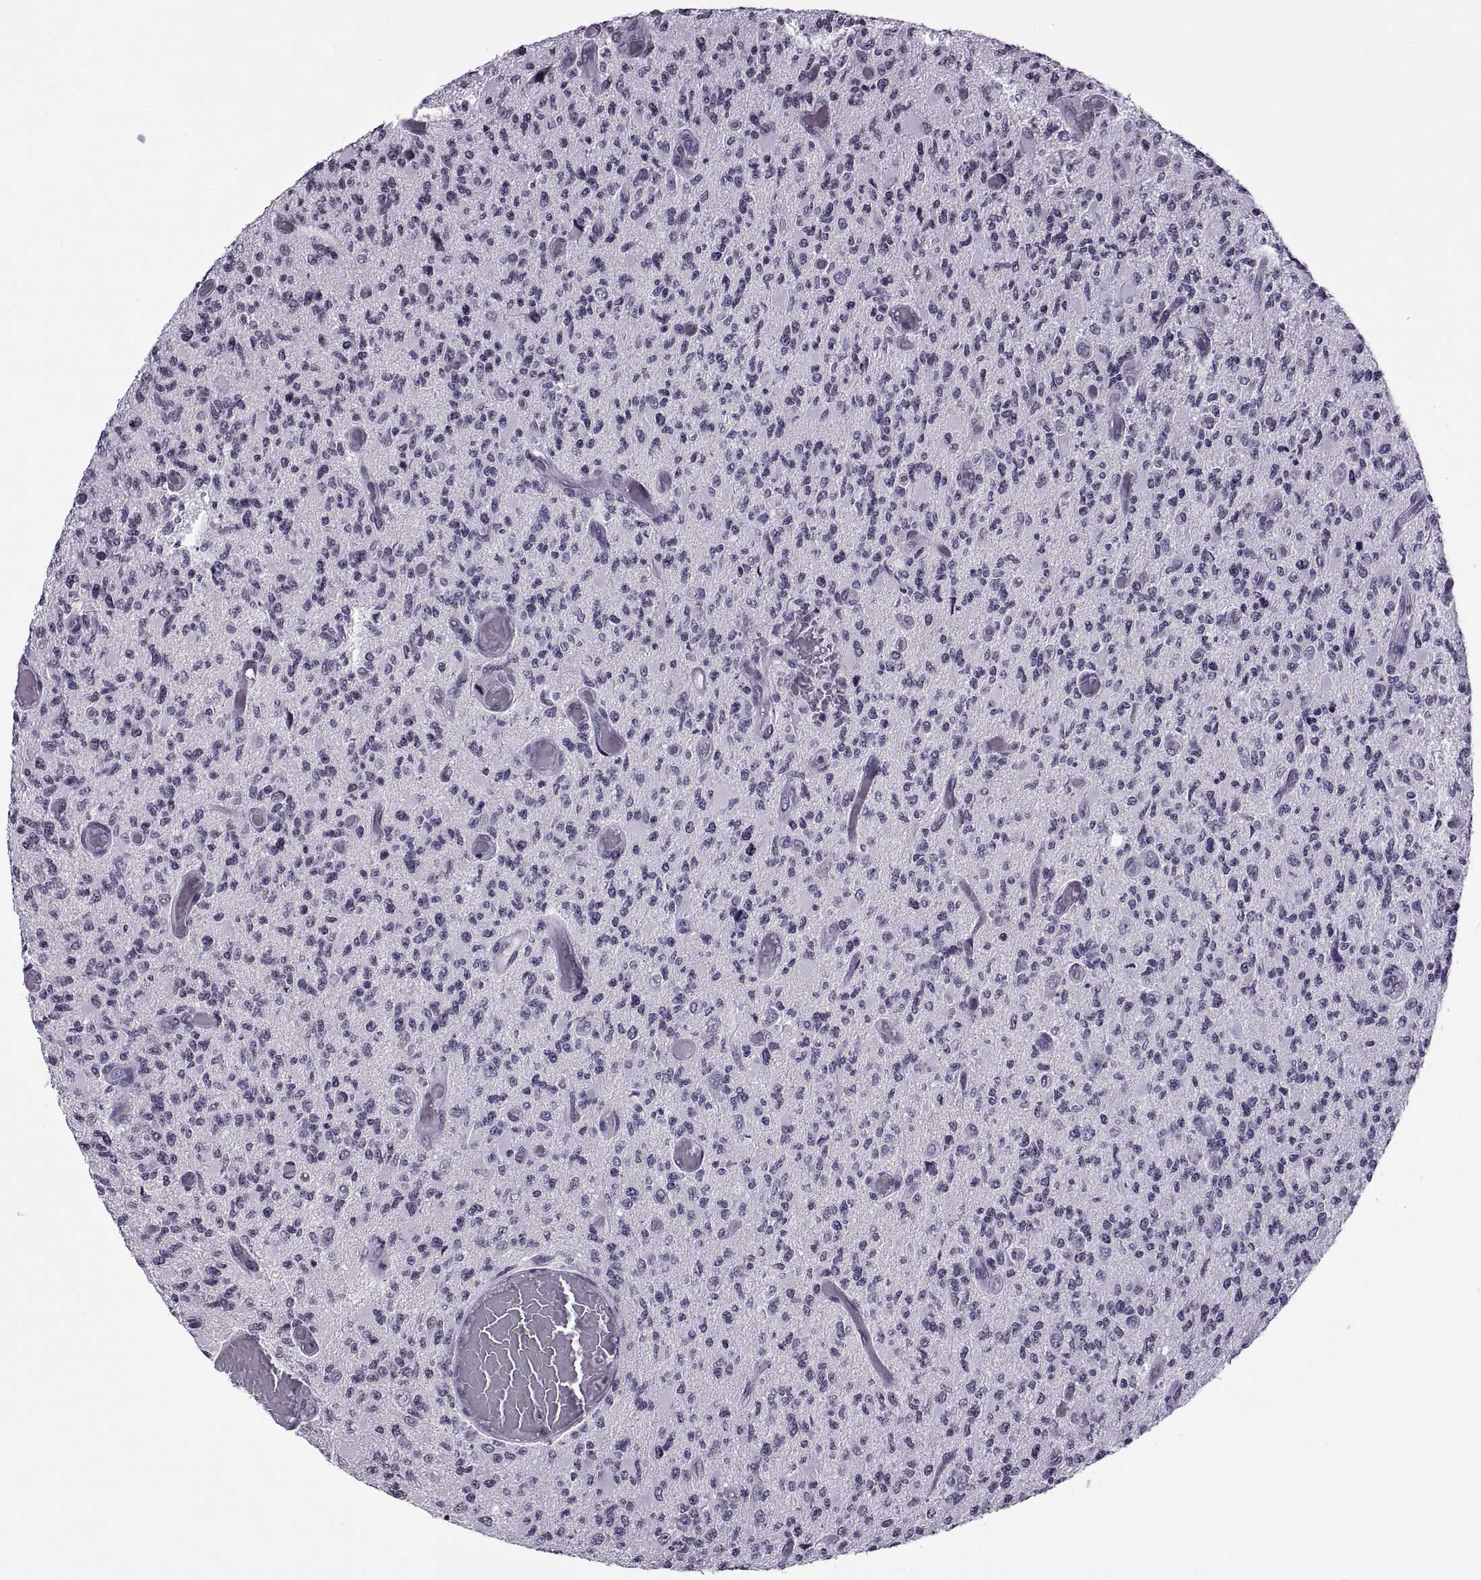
{"staining": {"intensity": "negative", "quantity": "none", "location": "none"}, "tissue": "glioma", "cell_type": "Tumor cells", "image_type": "cancer", "snomed": [{"axis": "morphology", "description": "Glioma, malignant, High grade"}, {"axis": "topography", "description": "Brain"}], "caption": "This is an immunohistochemistry micrograph of malignant glioma (high-grade). There is no staining in tumor cells.", "gene": "H1-8", "patient": {"sex": "female", "age": 63}}